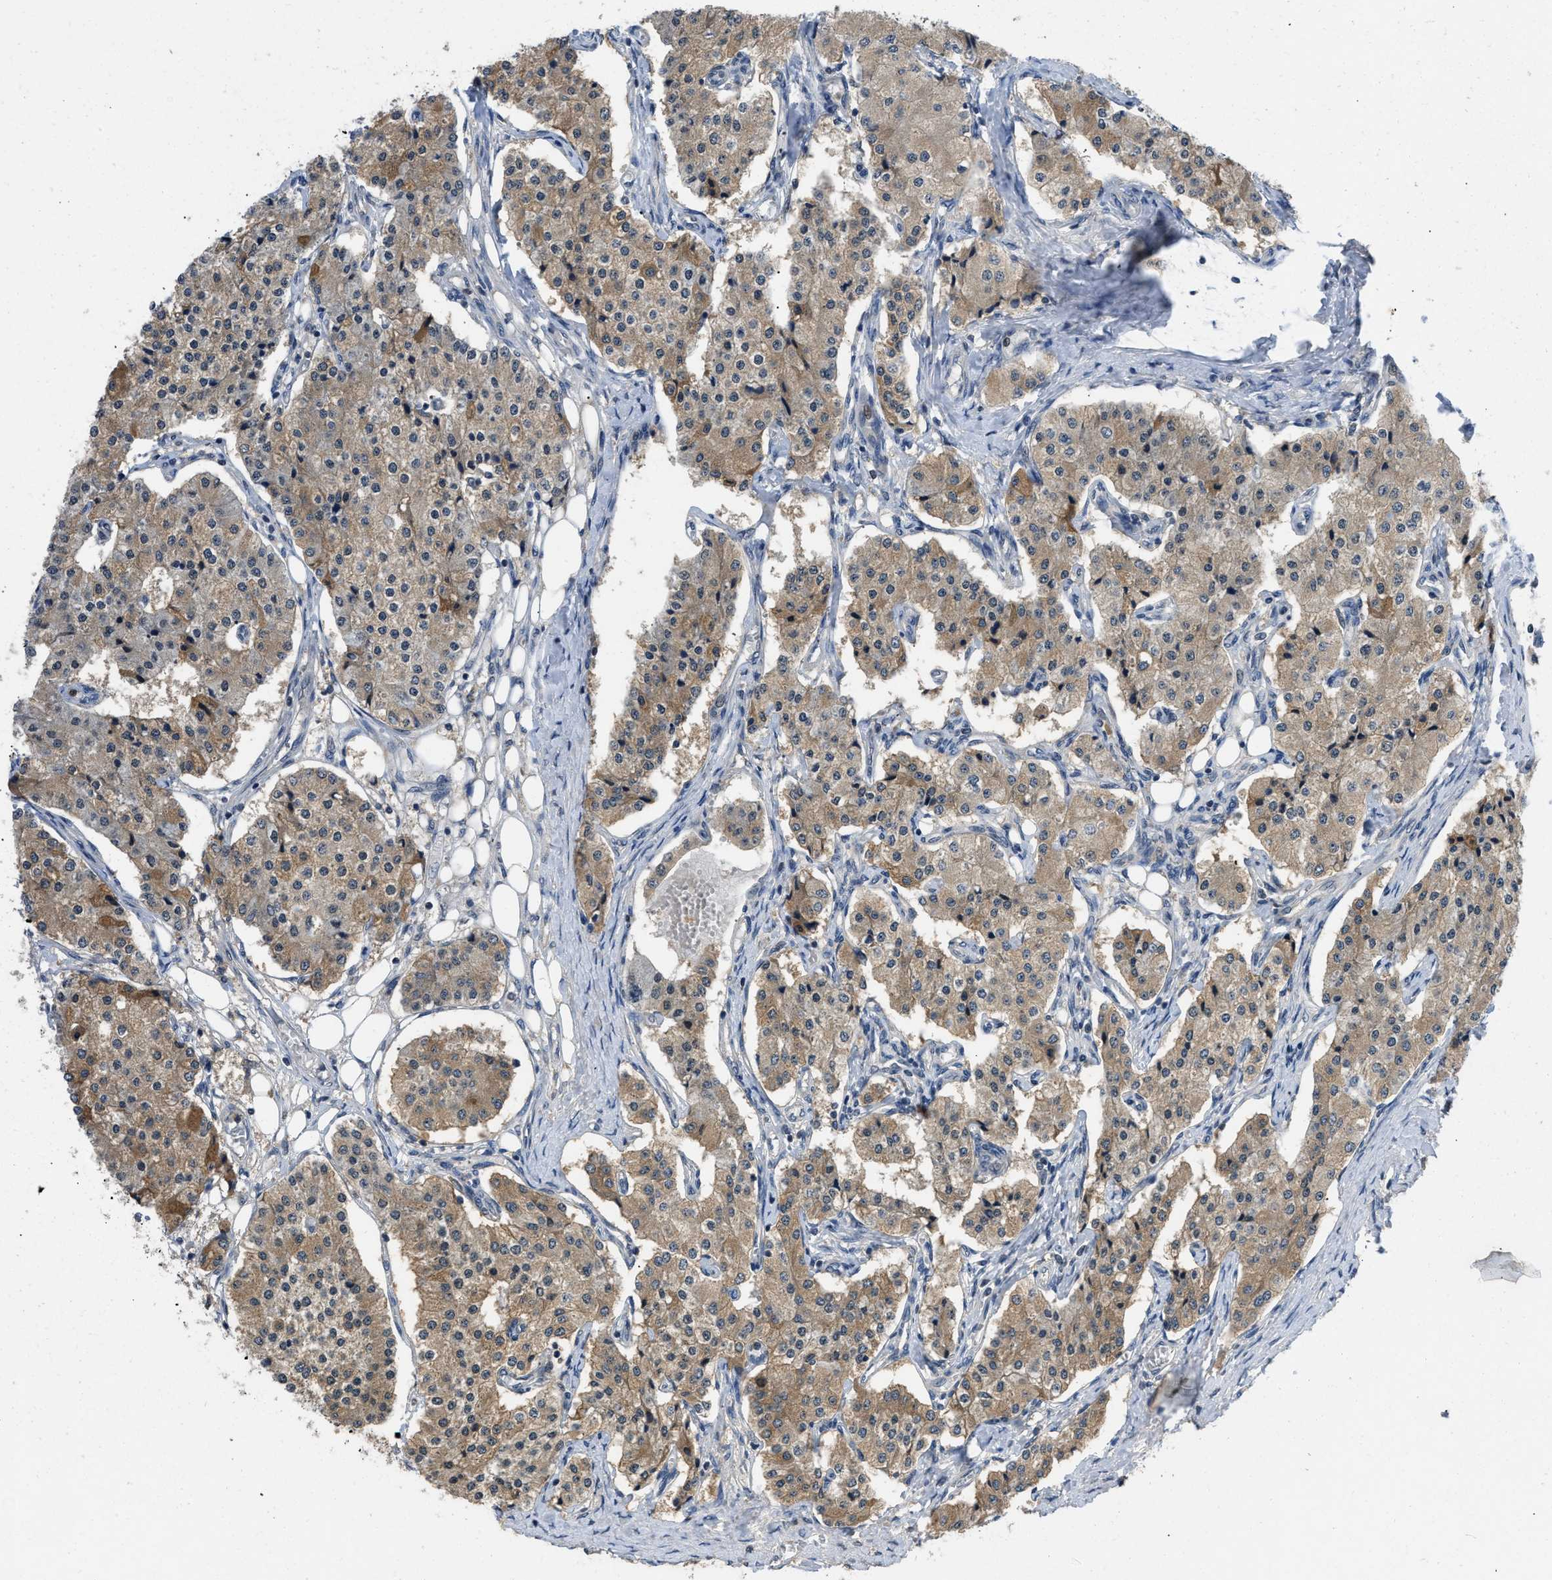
{"staining": {"intensity": "moderate", "quantity": ">75%", "location": "cytoplasmic/membranous"}, "tissue": "carcinoid", "cell_type": "Tumor cells", "image_type": "cancer", "snomed": [{"axis": "morphology", "description": "Carcinoid, malignant, NOS"}, {"axis": "topography", "description": "Colon"}], "caption": "Immunohistochemistry image of human malignant carcinoid stained for a protein (brown), which exhibits medium levels of moderate cytoplasmic/membranous expression in about >75% of tumor cells.", "gene": "VPS4A", "patient": {"sex": "female", "age": 52}}